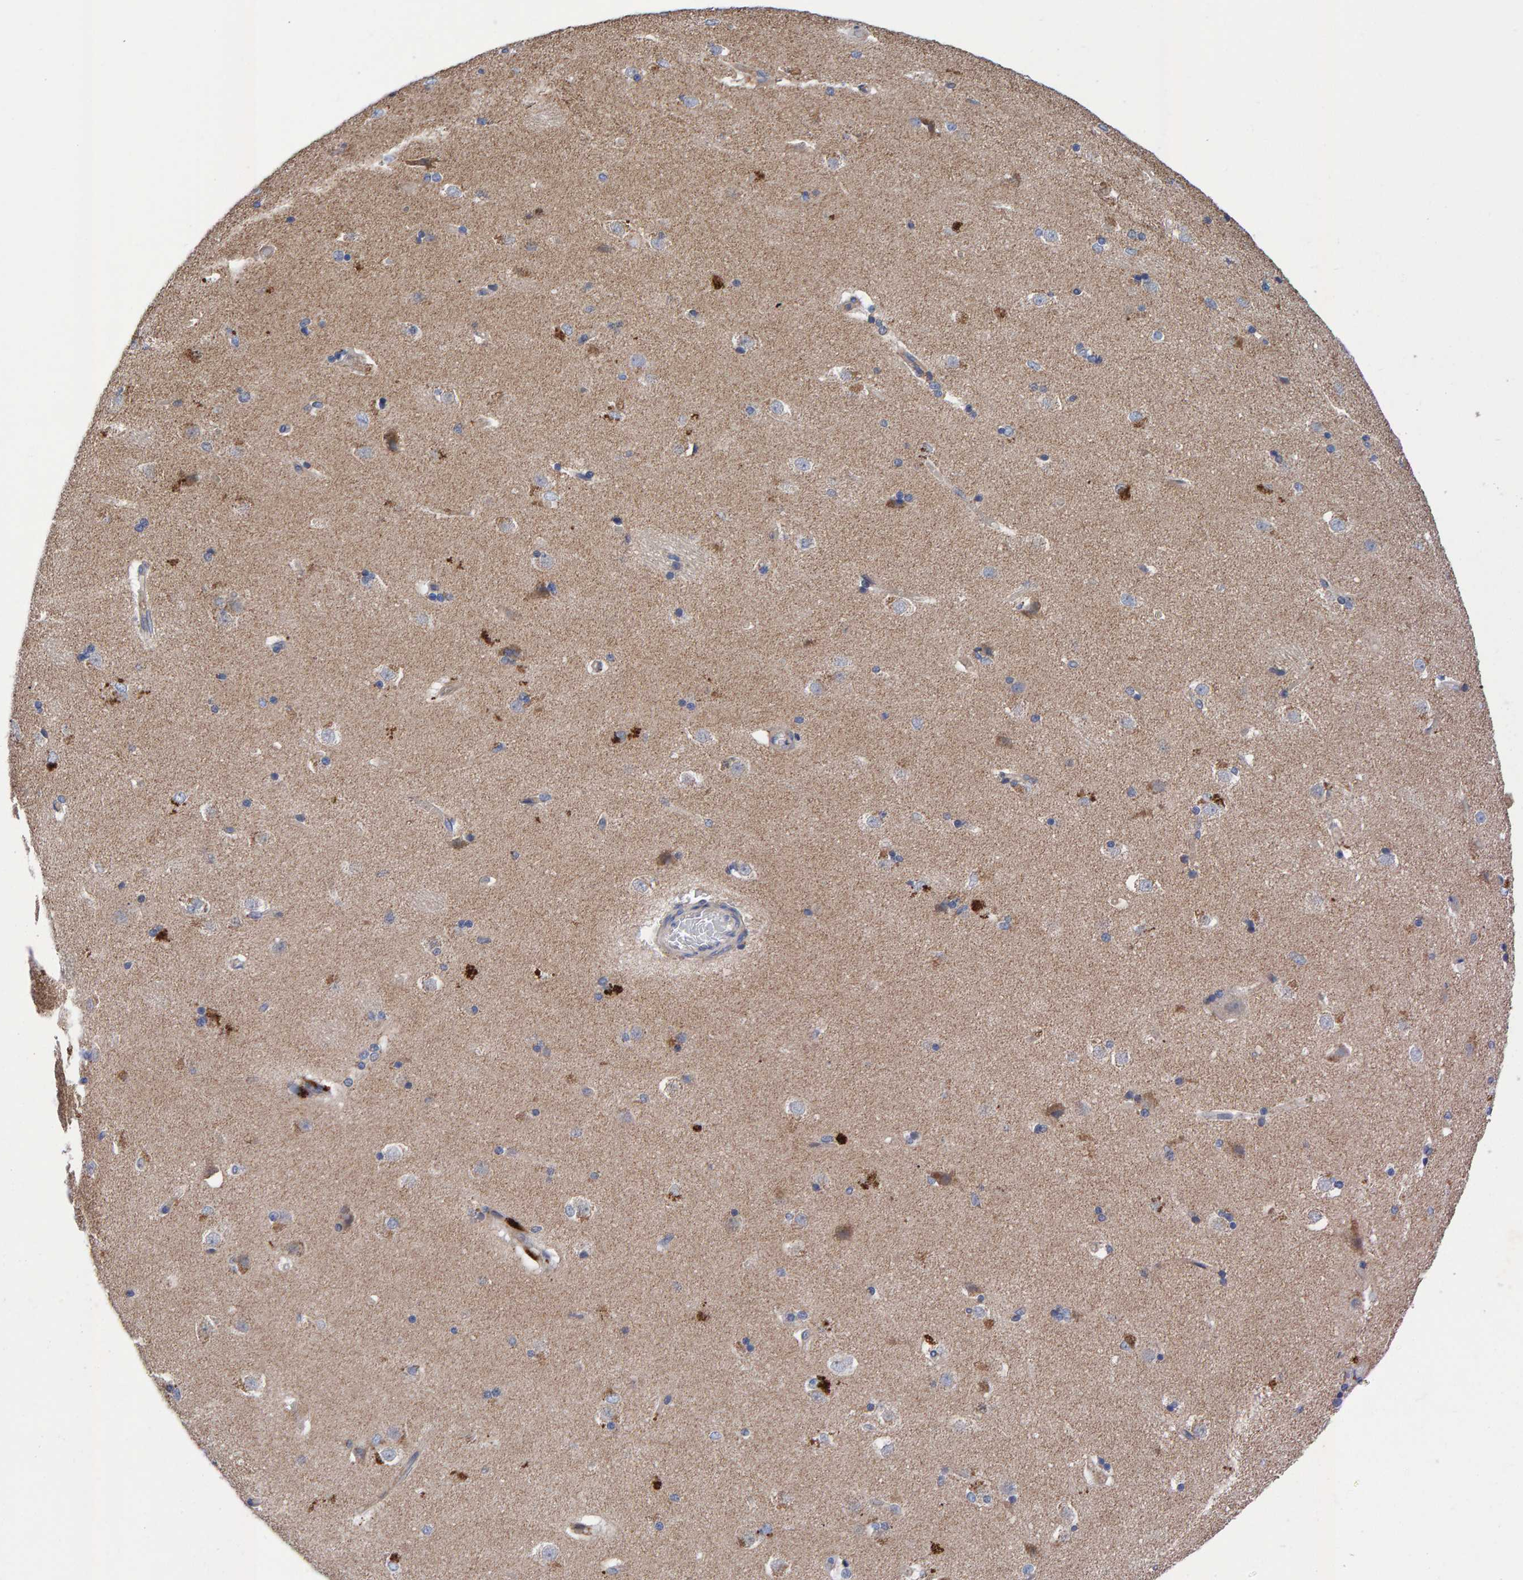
{"staining": {"intensity": "moderate", "quantity": "<25%", "location": "cytoplasmic/membranous"}, "tissue": "caudate", "cell_type": "Glial cells", "image_type": "normal", "snomed": [{"axis": "morphology", "description": "Normal tissue, NOS"}, {"axis": "topography", "description": "Lateral ventricle wall"}], "caption": "Immunohistochemical staining of benign human caudate demonstrates moderate cytoplasmic/membranous protein positivity in approximately <25% of glial cells.", "gene": "EFR3A", "patient": {"sex": "female", "age": 19}}